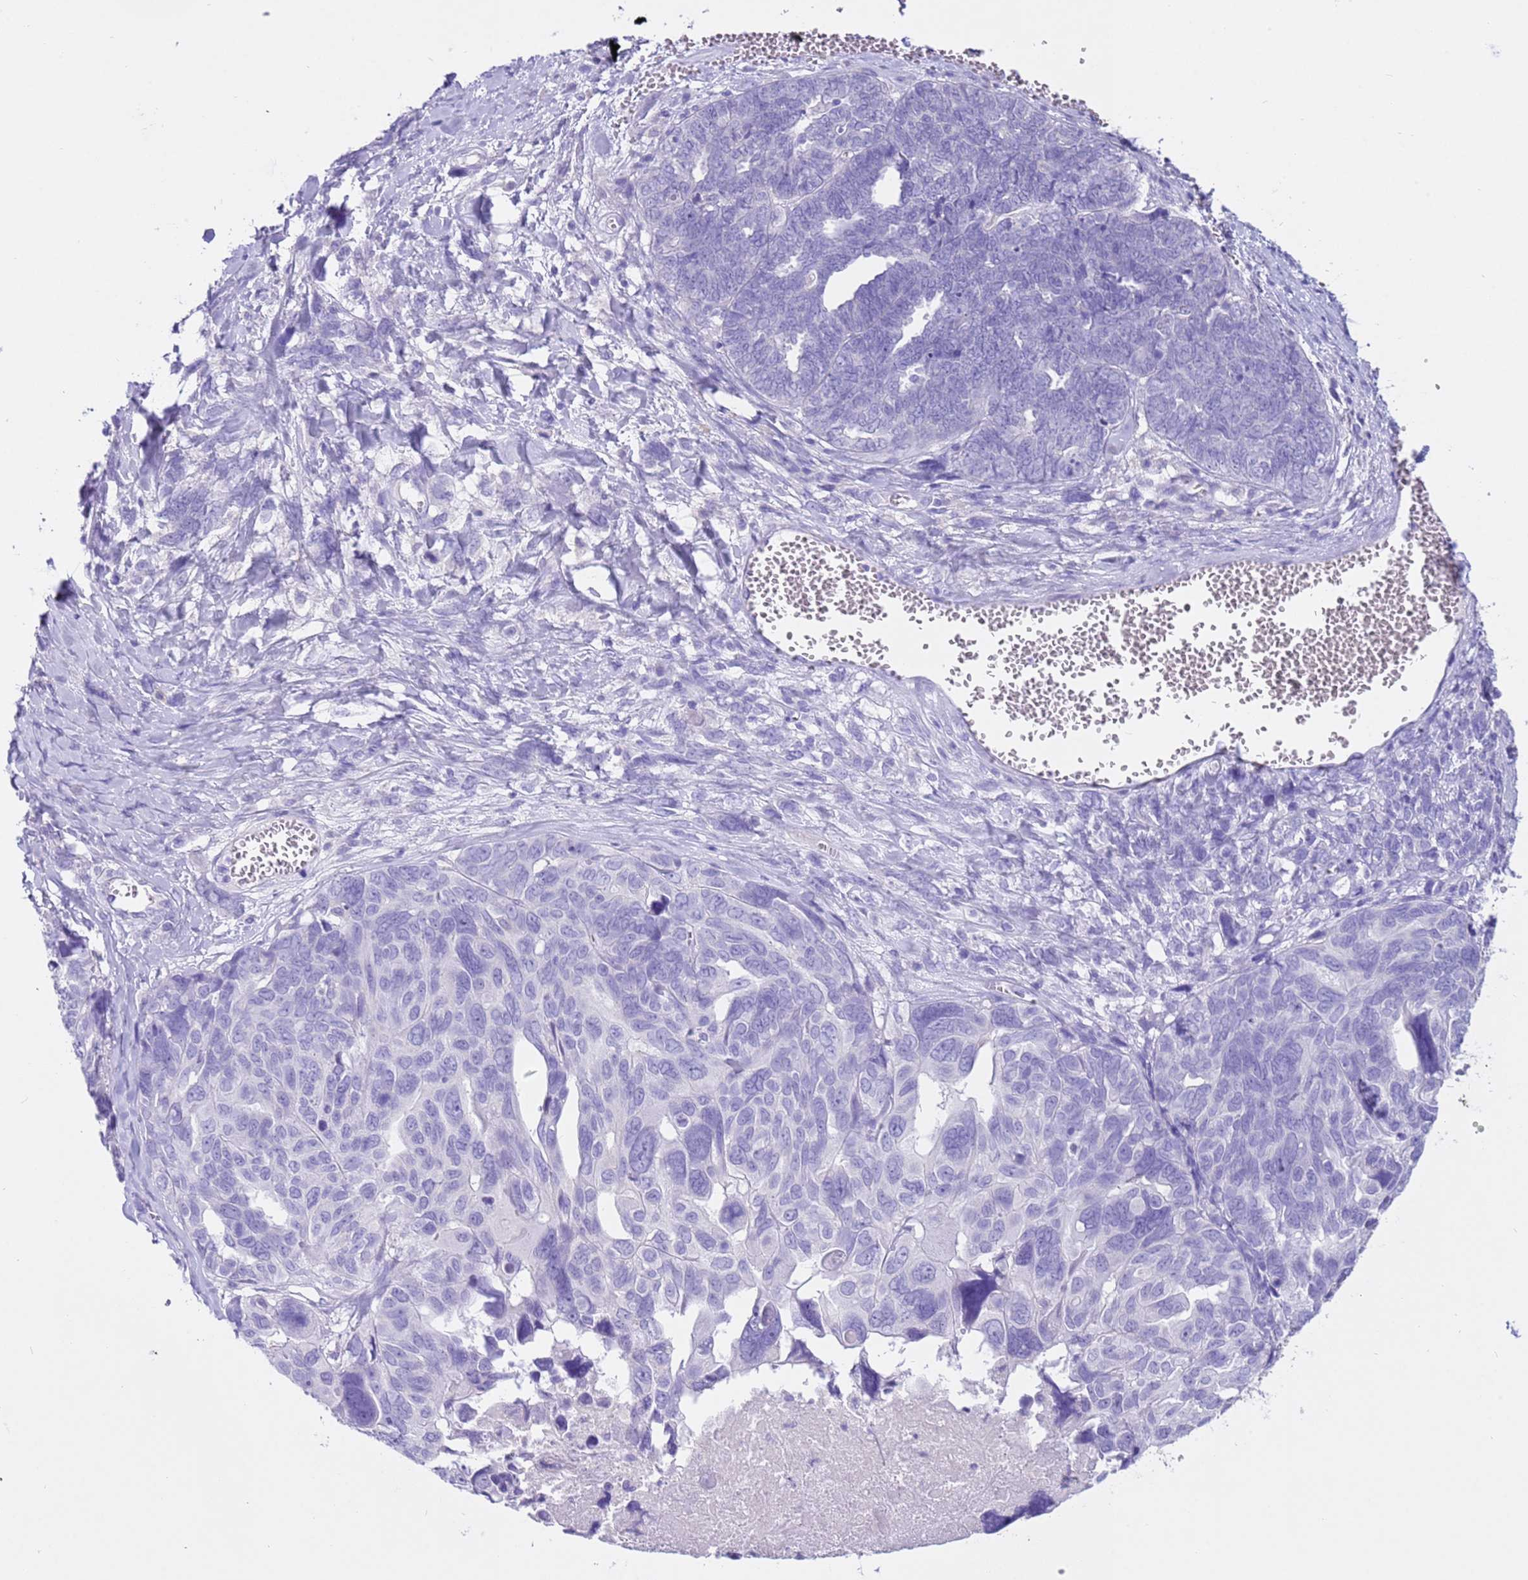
{"staining": {"intensity": "negative", "quantity": "none", "location": "none"}, "tissue": "ovarian cancer", "cell_type": "Tumor cells", "image_type": "cancer", "snomed": [{"axis": "morphology", "description": "Cystadenocarcinoma, serous, NOS"}, {"axis": "topography", "description": "Ovary"}], "caption": "Immunohistochemical staining of ovarian cancer reveals no significant expression in tumor cells.", "gene": "CPB1", "patient": {"sex": "female", "age": 79}}